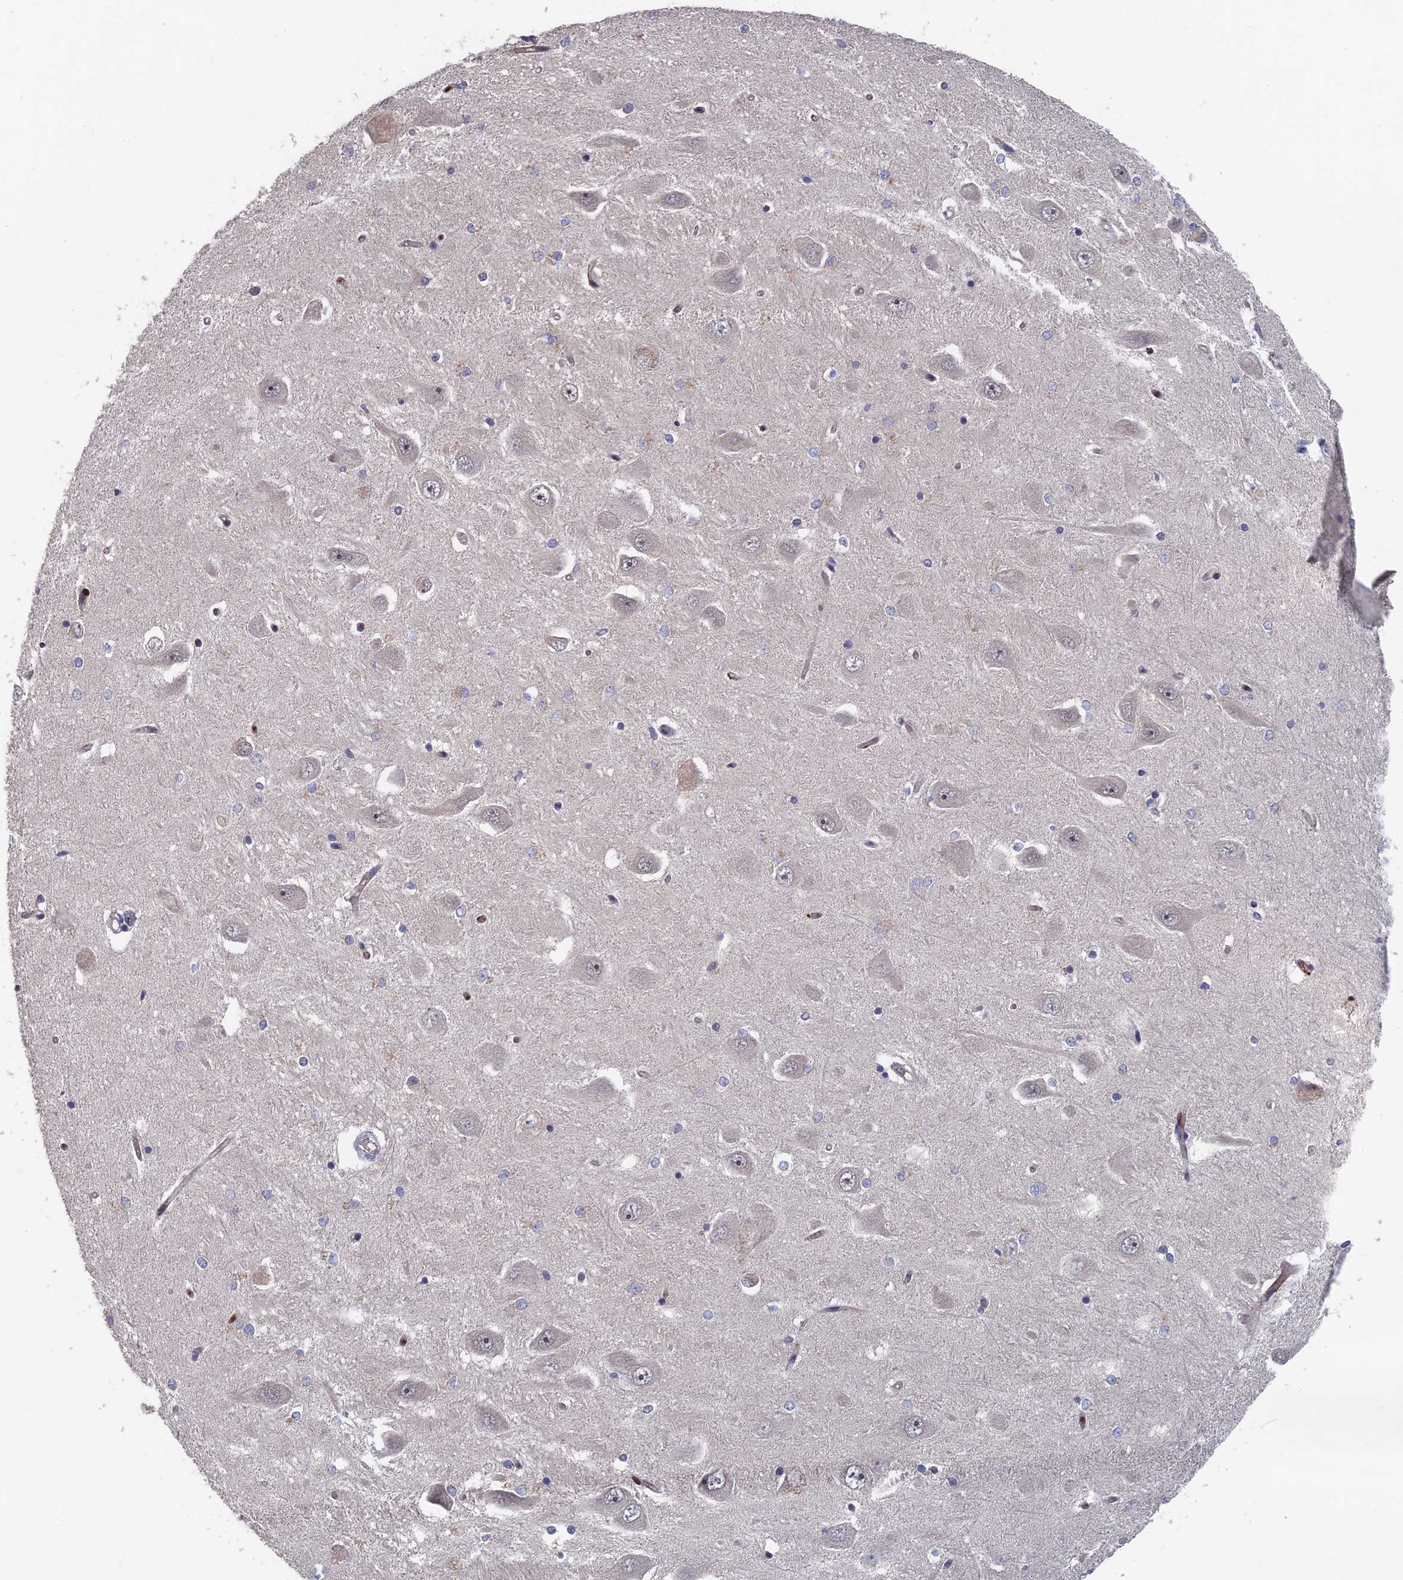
{"staining": {"intensity": "negative", "quantity": "none", "location": "none"}, "tissue": "hippocampus", "cell_type": "Glial cells", "image_type": "normal", "snomed": [{"axis": "morphology", "description": "Normal tissue, NOS"}, {"axis": "topography", "description": "Hippocampus"}], "caption": "Immunohistochemistry (IHC) of unremarkable human hippocampus shows no staining in glial cells. (DAB immunohistochemistry (IHC), high magnification).", "gene": "SH3D21", "patient": {"sex": "male", "age": 45}}